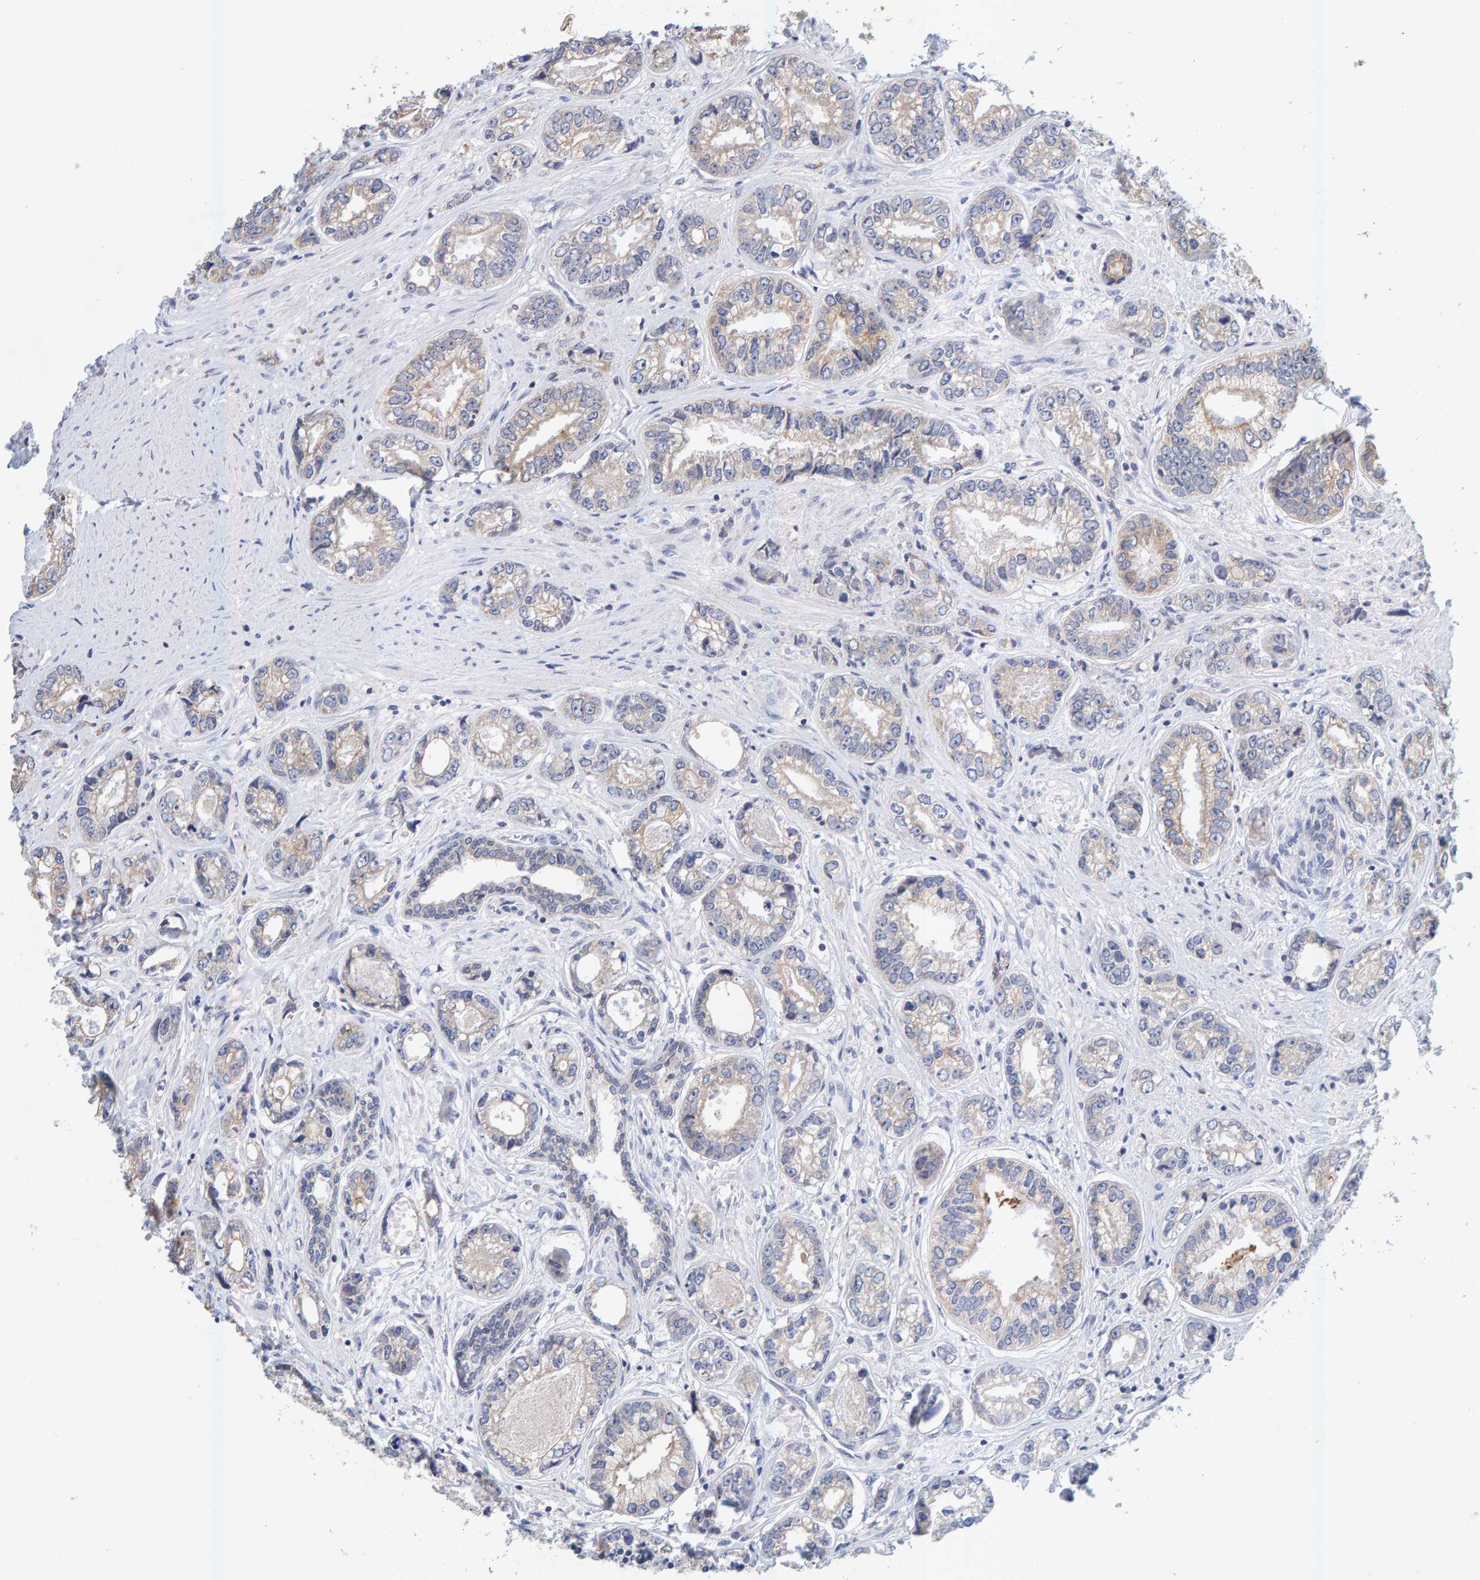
{"staining": {"intensity": "weak", "quantity": "25%-75%", "location": "cytoplasmic/membranous"}, "tissue": "prostate cancer", "cell_type": "Tumor cells", "image_type": "cancer", "snomed": [{"axis": "morphology", "description": "Adenocarcinoma, High grade"}, {"axis": "topography", "description": "Prostate"}], "caption": "Human prostate high-grade adenocarcinoma stained for a protein (brown) displays weak cytoplasmic/membranous positive expression in approximately 25%-75% of tumor cells.", "gene": "SGPL1", "patient": {"sex": "male", "age": 61}}